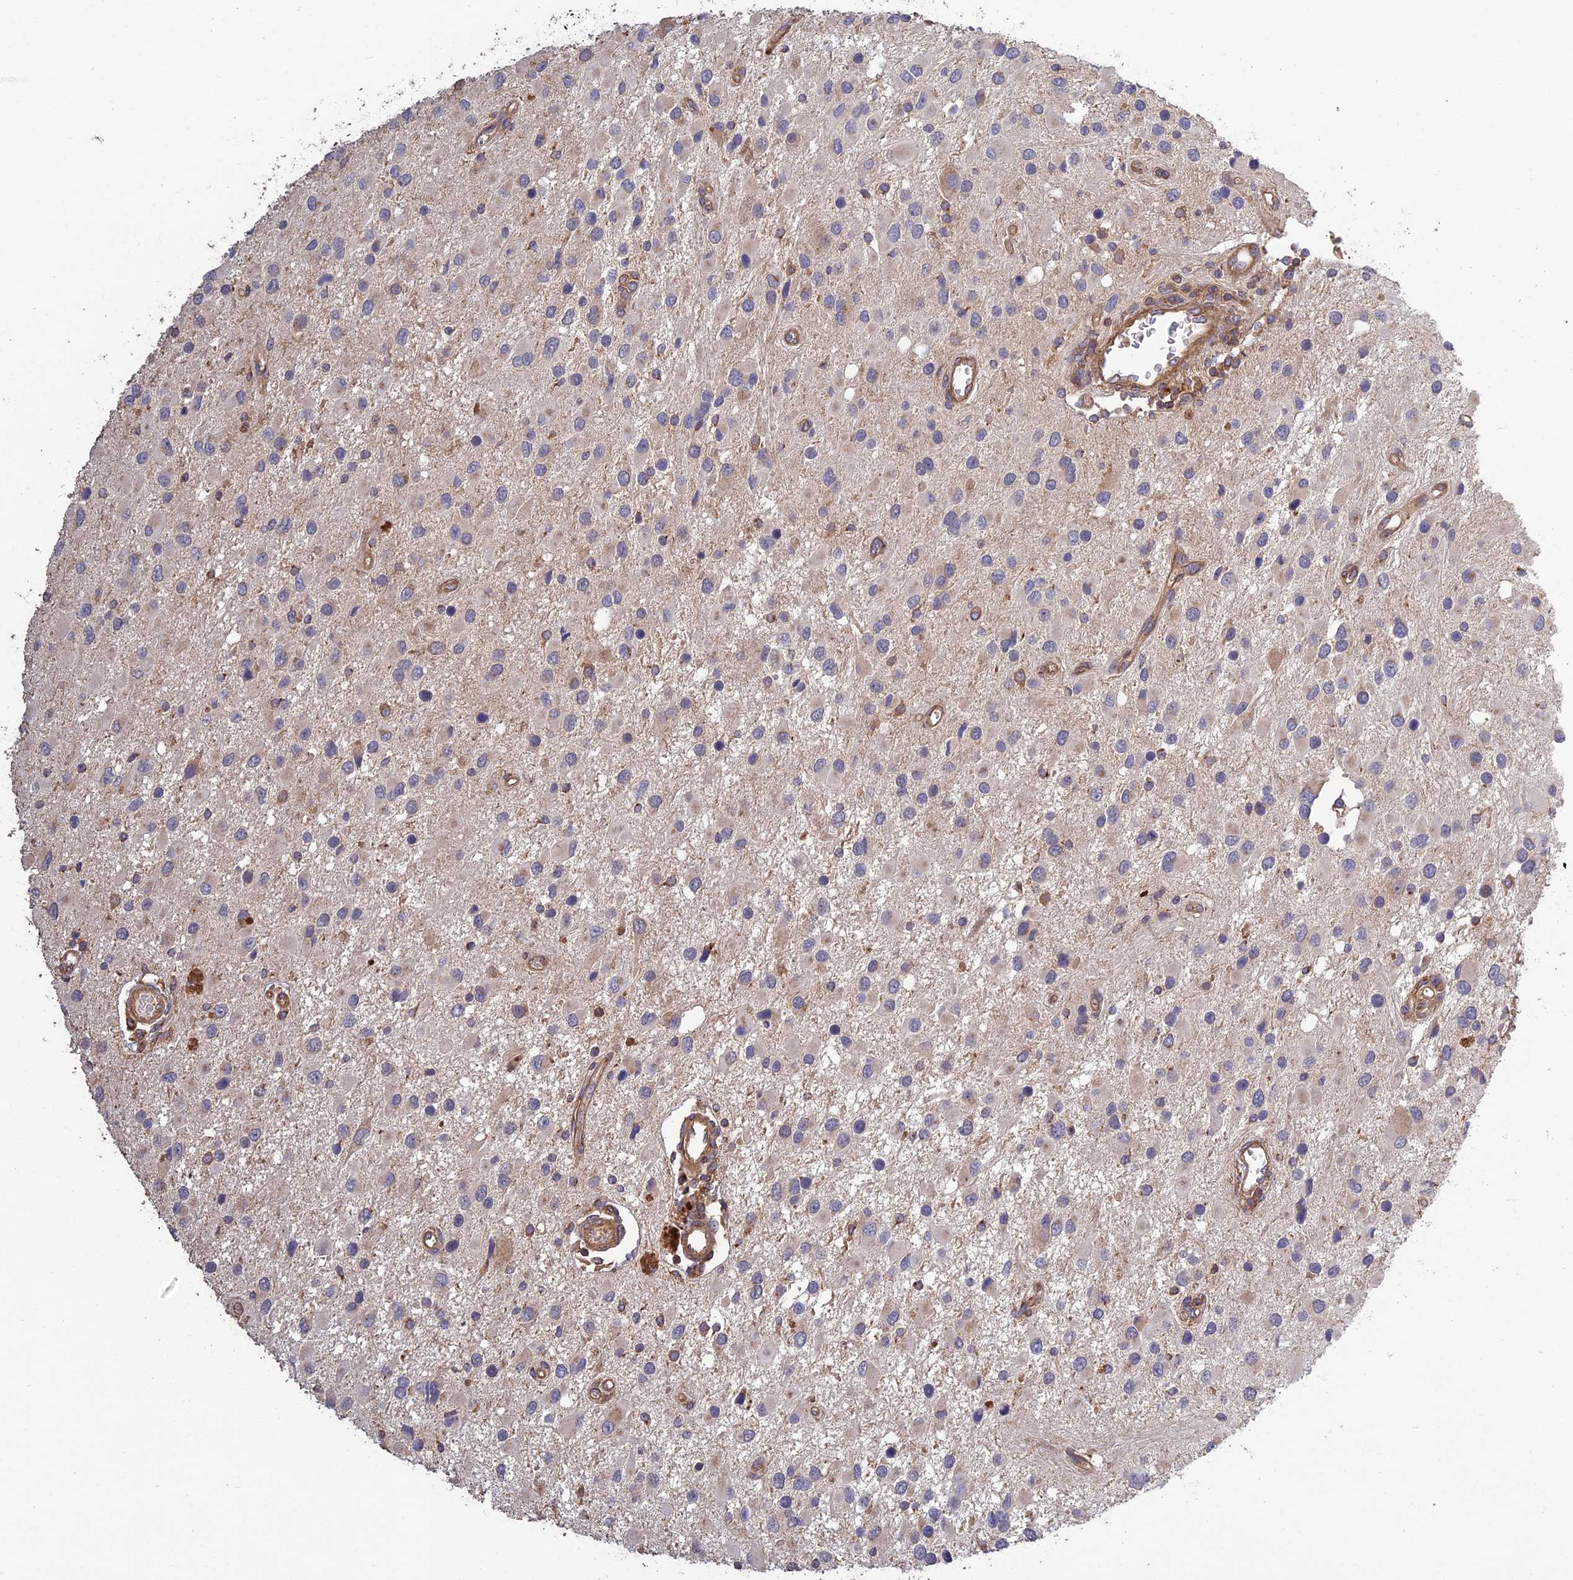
{"staining": {"intensity": "weak", "quantity": "<25%", "location": "cytoplasmic/membranous"}, "tissue": "glioma", "cell_type": "Tumor cells", "image_type": "cancer", "snomed": [{"axis": "morphology", "description": "Glioma, malignant, High grade"}, {"axis": "topography", "description": "Brain"}], "caption": "Immunohistochemistry (IHC) of human malignant glioma (high-grade) demonstrates no expression in tumor cells. The staining was performed using DAB (3,3'-diaminobenzidine) to visualize the protein expression in brown, while the nuclei were stained in blue with hematoxylin (Magnification: 20x).", "gene": "TMEM131L", "patient": {"sex": "male", "age": 53}}